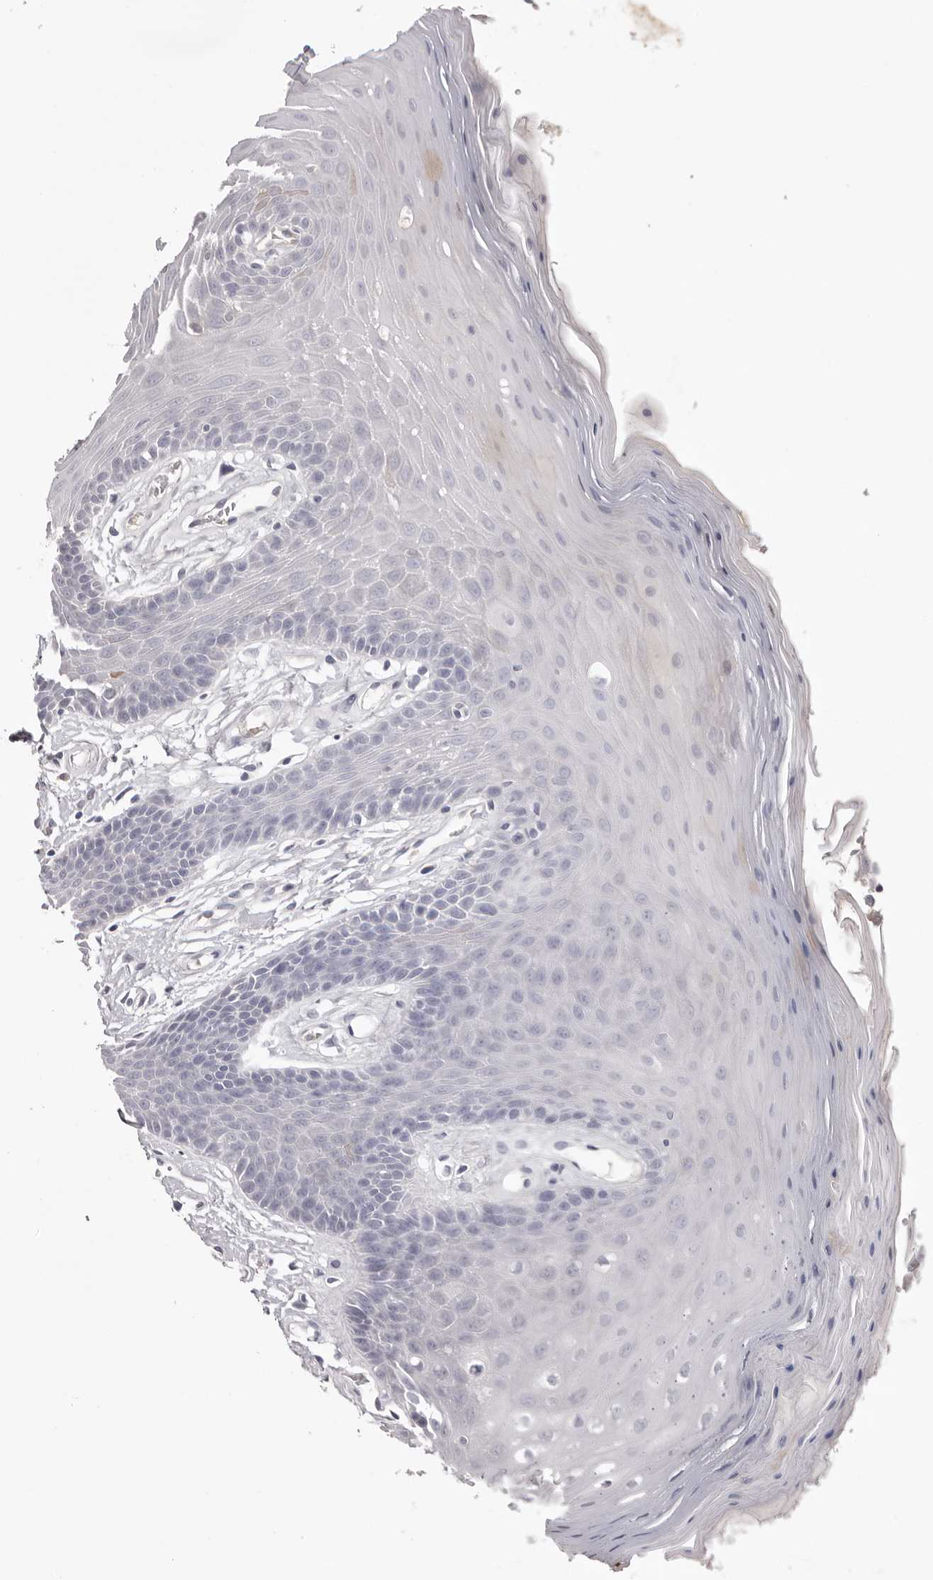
{"staining": {"intensity": "negative", "quantity": "none", "location": "none"}, "tissue": "oral mucosa", "cell_type": "Squamous epithelial cells", "image_type": "normal", "snomed": [{"axis": "morphology", "description": "Normal tissue, NOS"}, {"axis": "morphology", "description": "Squamous cell carcinoma, NOS"}, {"axis": "topography", "description": "Skeletal muscle"}, {"axis": "topography", "description": "Adipose tissue"}, {"axis": "topography", "description": "Vascular tissue"}, {"axis": "topography", "description": "Oral tissue"}, {"axis": "topography", "description": "Peripheral nerve tissue"}, {"axis": "topography", "description": "Head-Neck"}], "caption": "Unremarkable oral mucosa was stained to show a protein in brown. There is no significant expression in squamous epithelial cells. (Stains: DAB IHC with hematoxylin counter stain, Microscopy: brightfield microscopy at high magnification).", "gene": "GPR84", "patient": {"sex": "male", "age": 71}}